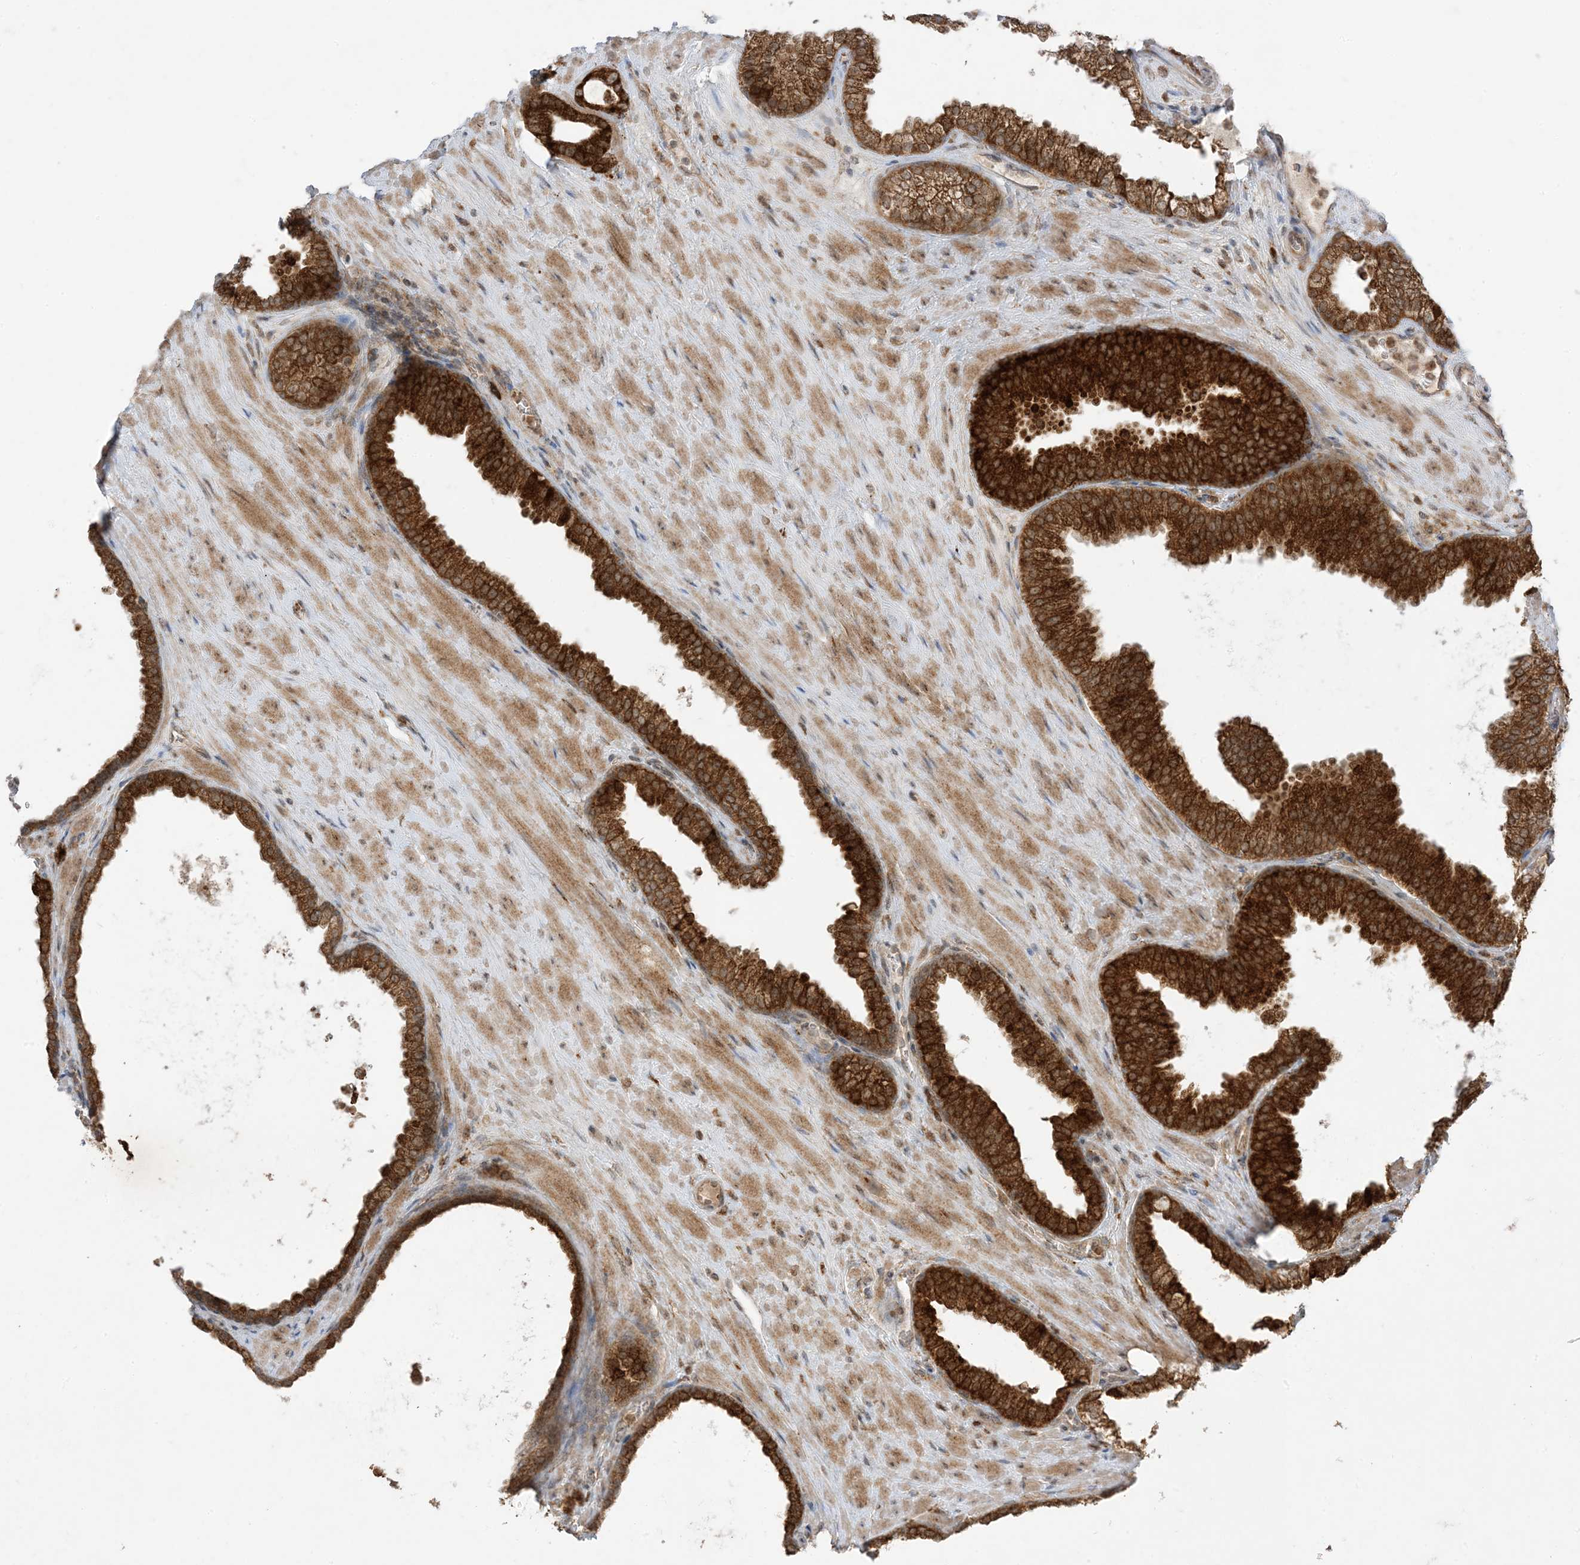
{"staining": {"intensity": "strong", "quantity": ">75%", "location": "cytoplasmic/membranous"}, "tissue": "prostate cancer", "cell_type": "Tumor cells", "image_type": "cancer", "snomed": [{"axis": "morphology", "description": "Adenocarcinoma, Low grade"}, {"axis": "topography", "description": "Prostate"}], "caption": "Prostate adenocarcinoma (low-grade) stained with DAB immunohistochemistry shows high levels of strong cytoplasmic/membranous expression in about >75% of tumor cells.", "gene": "ODC1", "patient": {"sex": "male", "age": 62}}